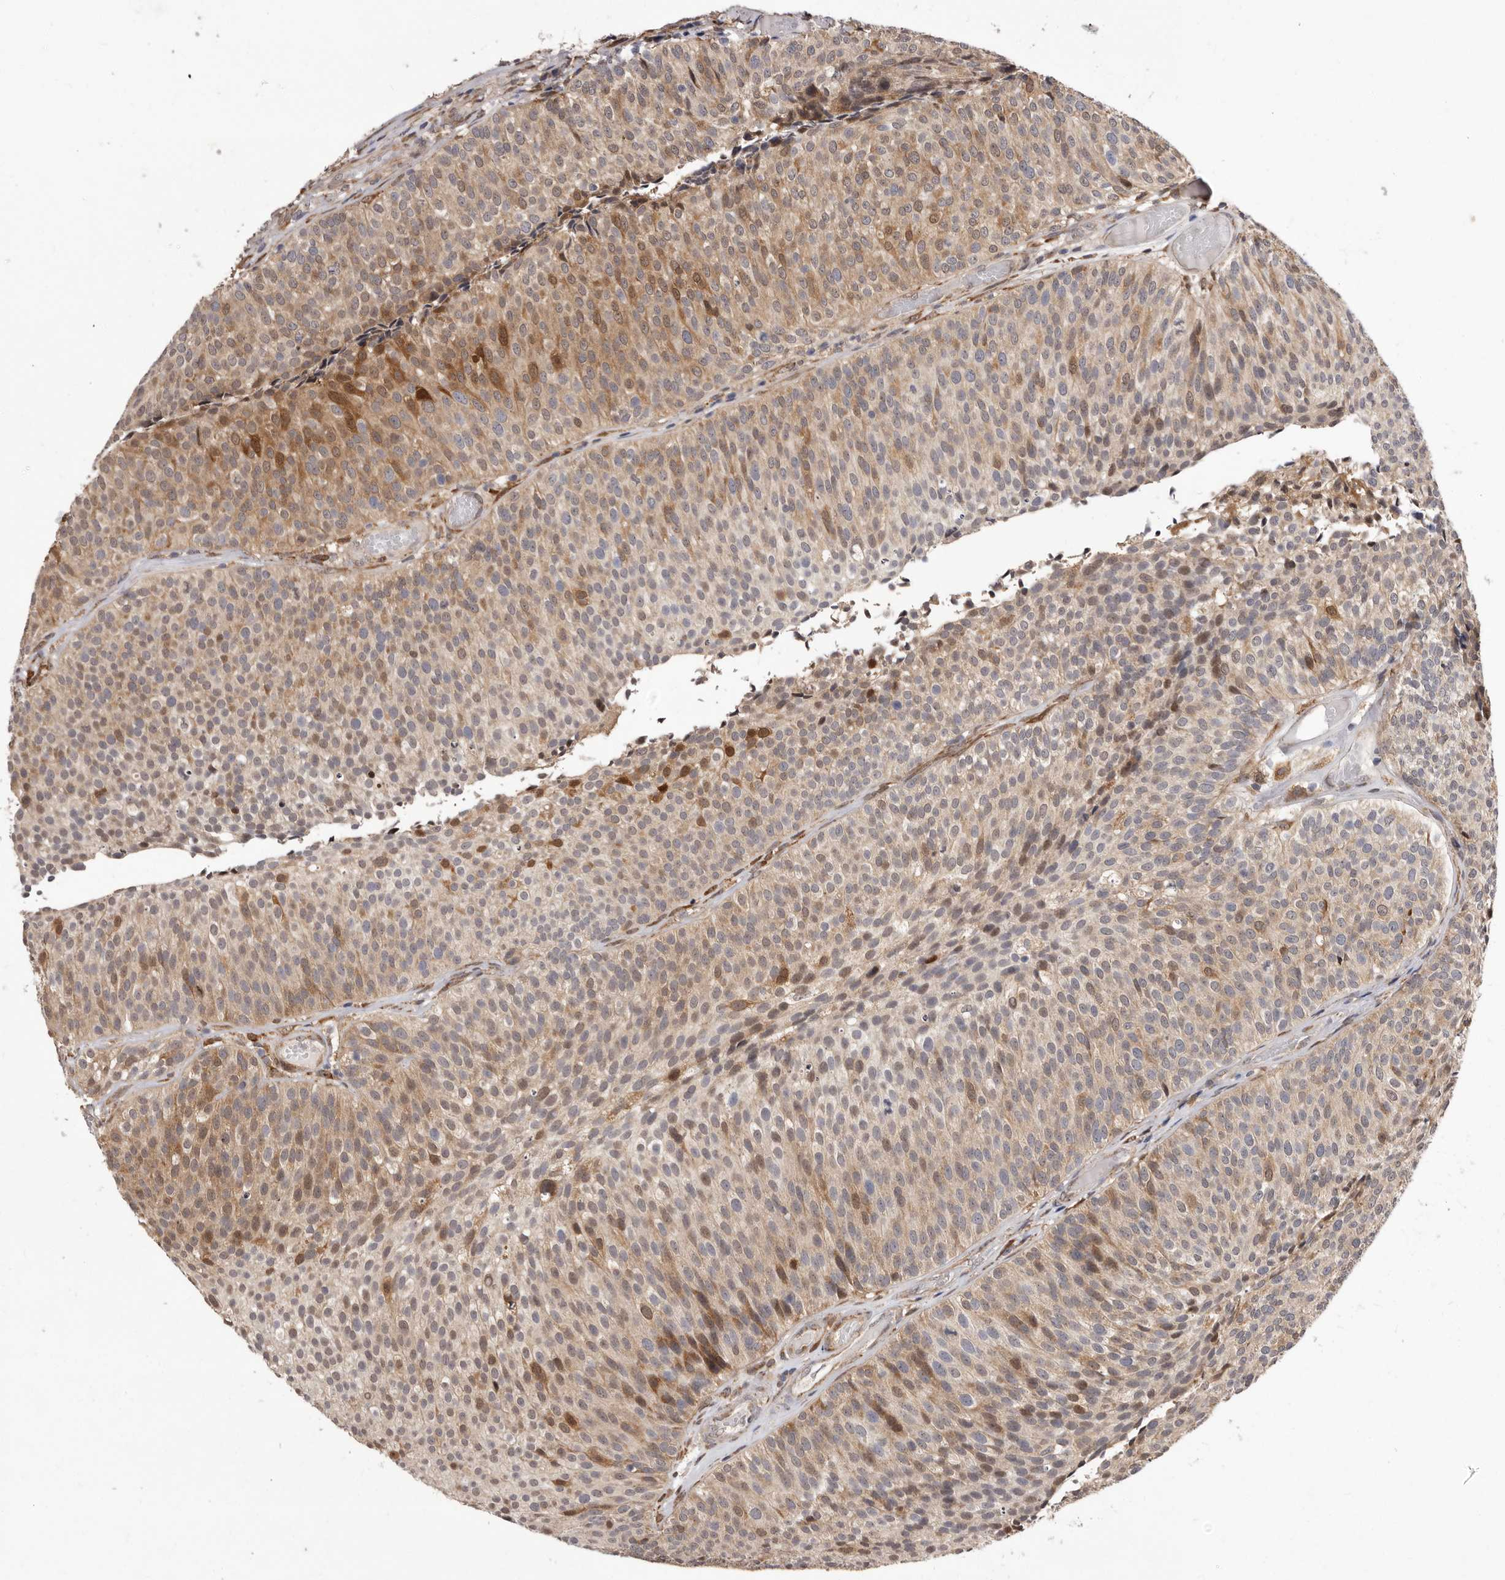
{"staining": {"intensity": "moderate", "quantity": "25%-75%", "location": "cytoplasmic/membranous,nuclear"}, "tissue": "urothelial cancer", "cell_type": "Tumor cells", "image_type": "cancer", "snomed": [{"axis": "morphology", "description": "Urothelial carcinoma, Low grade"}, {"axis": "topography", "description": "Urinary bladder"}], "caption": "Immunohistochemistry (IHC) image of neoplastic tissue: human urothelial cancer stained using IHC shows medium levels of moderate protein expression localized specifically in the cytoplasmic/membranous and nuclear of tumor cells, appearing as a cytoplasmic/membranous and nuclear brown color.", "gene": "RRM2B", "patient": {"sex": "male", "age": 86}}